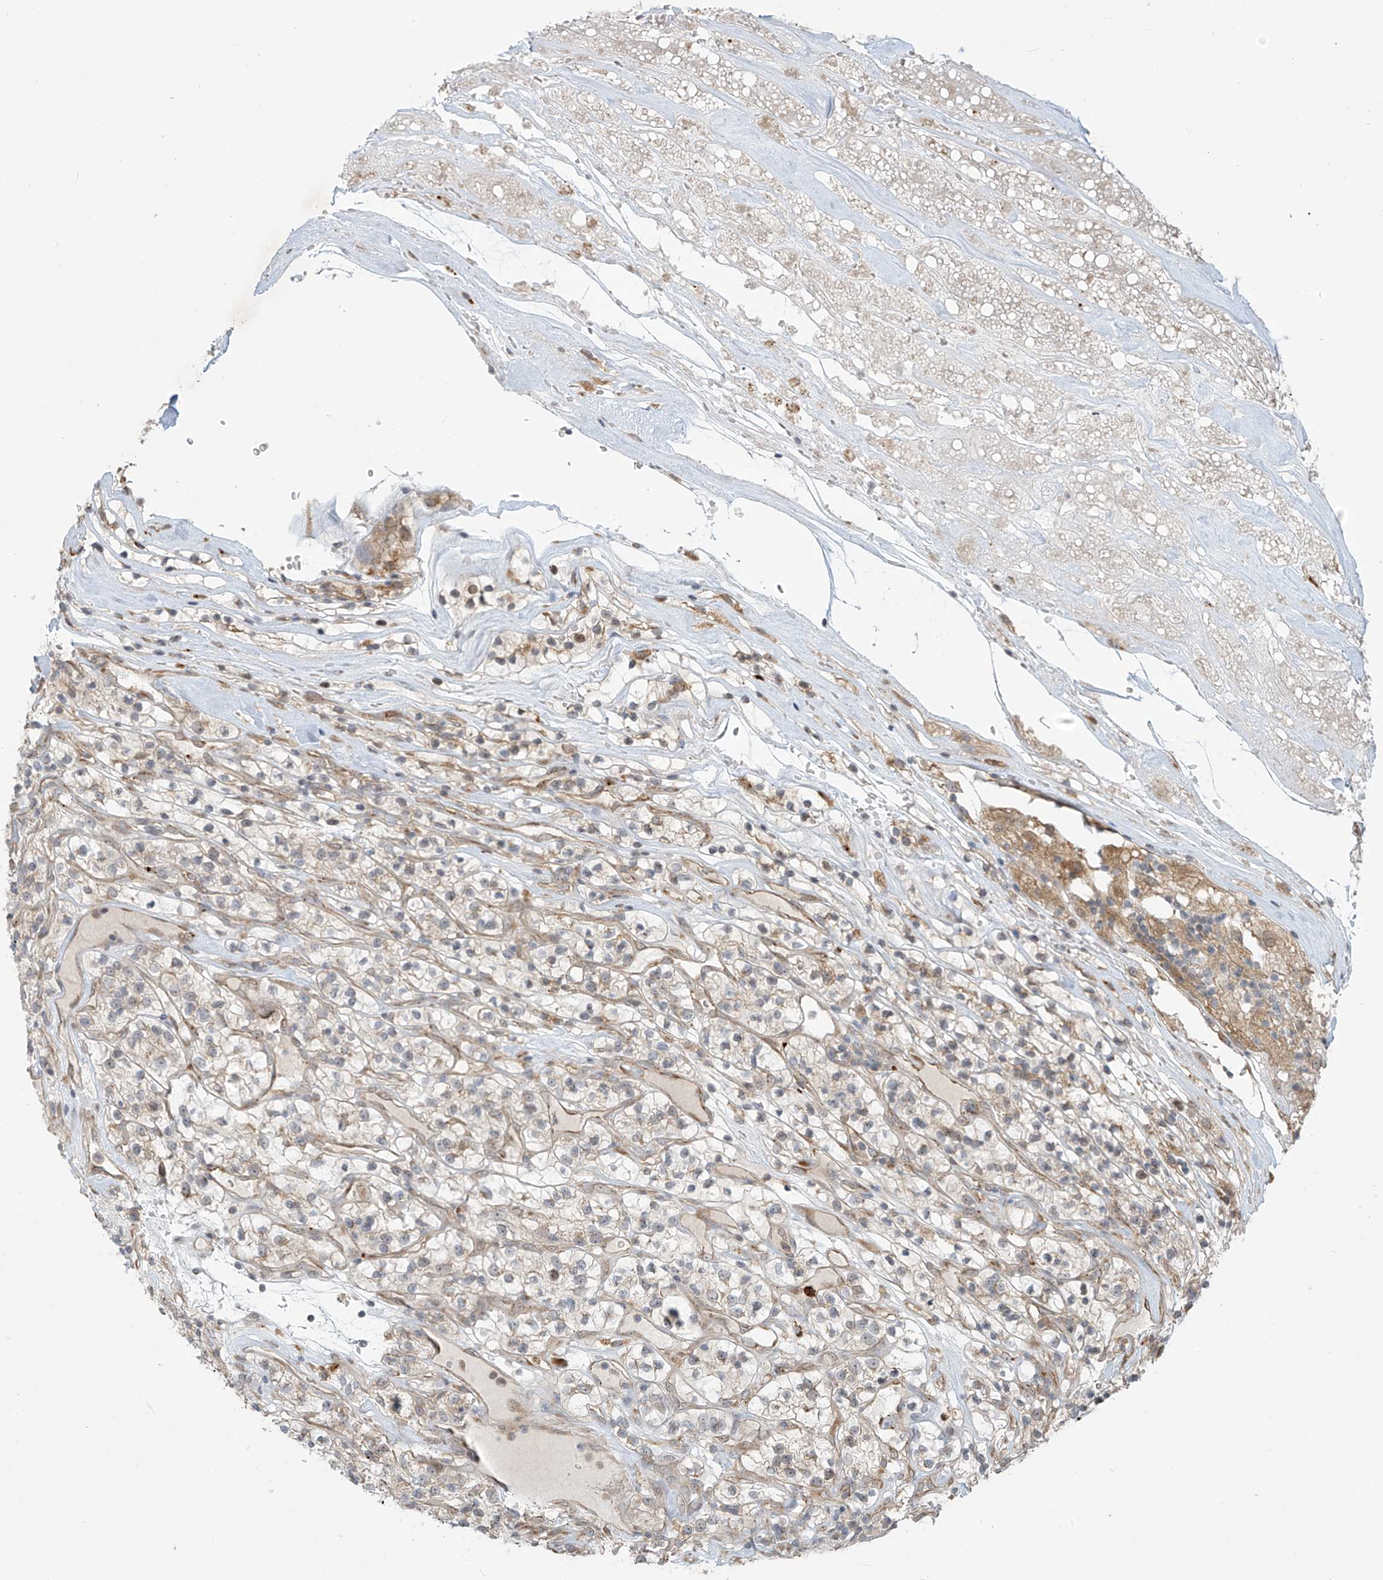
{"staining": {"intensity": "weak", "quantity": "25%-75%", "location": "cytoplasmic/membranous"}, "tissue": "renal cancer", "cell_type": "Tumor cells", "image_type": "cancer", "snomed": [{"axis": "morphology", "description": "Adenocarcinoma, NOS"}, {"axis": "topography", "description": "Kidney"}], "caption": "The photomicrograph reveals a brown stain indicating the presence of a protein in the cytoplasmic/membranous of tumor cells in renal cancer (adenocarcinoma). Ihc stains the protein in brown and the nuclei are stained blue.", "gene": "PLEKHM3", "patient": {"sex": "female", "age": 57}}